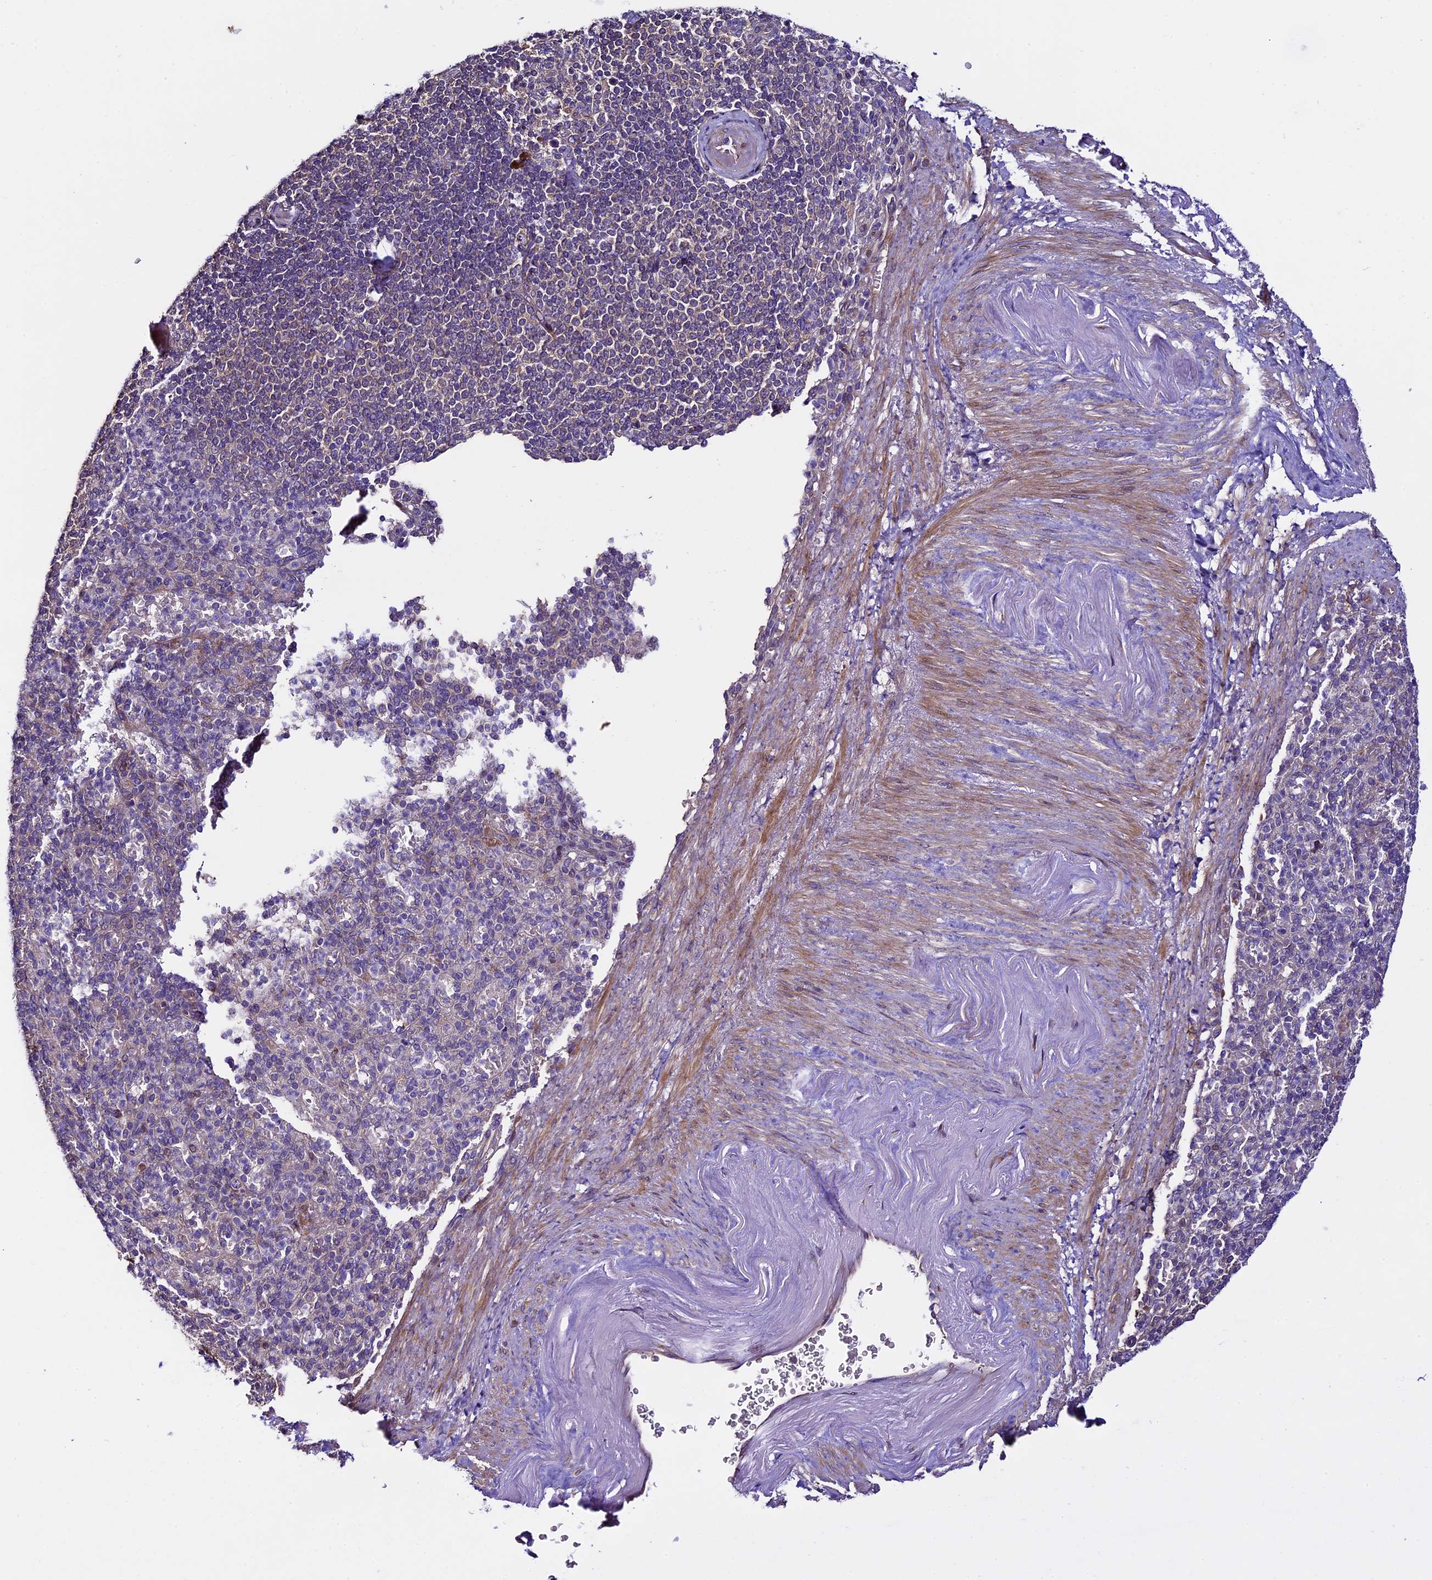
{"staining": {"intensity": "weak", "quantity": "<25%", "location": "cytoplasmic/membranous"}, "tissue": "spleen", "cell_type": "Cells in red pulp", "image_type": "normal", "snomed": [{"axis": "morphology", "description": "Normal tissue, NOS"}, {"axis": "topography", "description": "Spleen"}], "caption": "Unremarkable spleen was stained to show a protein in brown. There is no significant expression in cells in red pulp. (DAB (3,3'-diaminobenzidine) immunohistochemistry, high magnification).", "gene": "SPIRE1", "patient": {"sex": "female", "age": 74}}